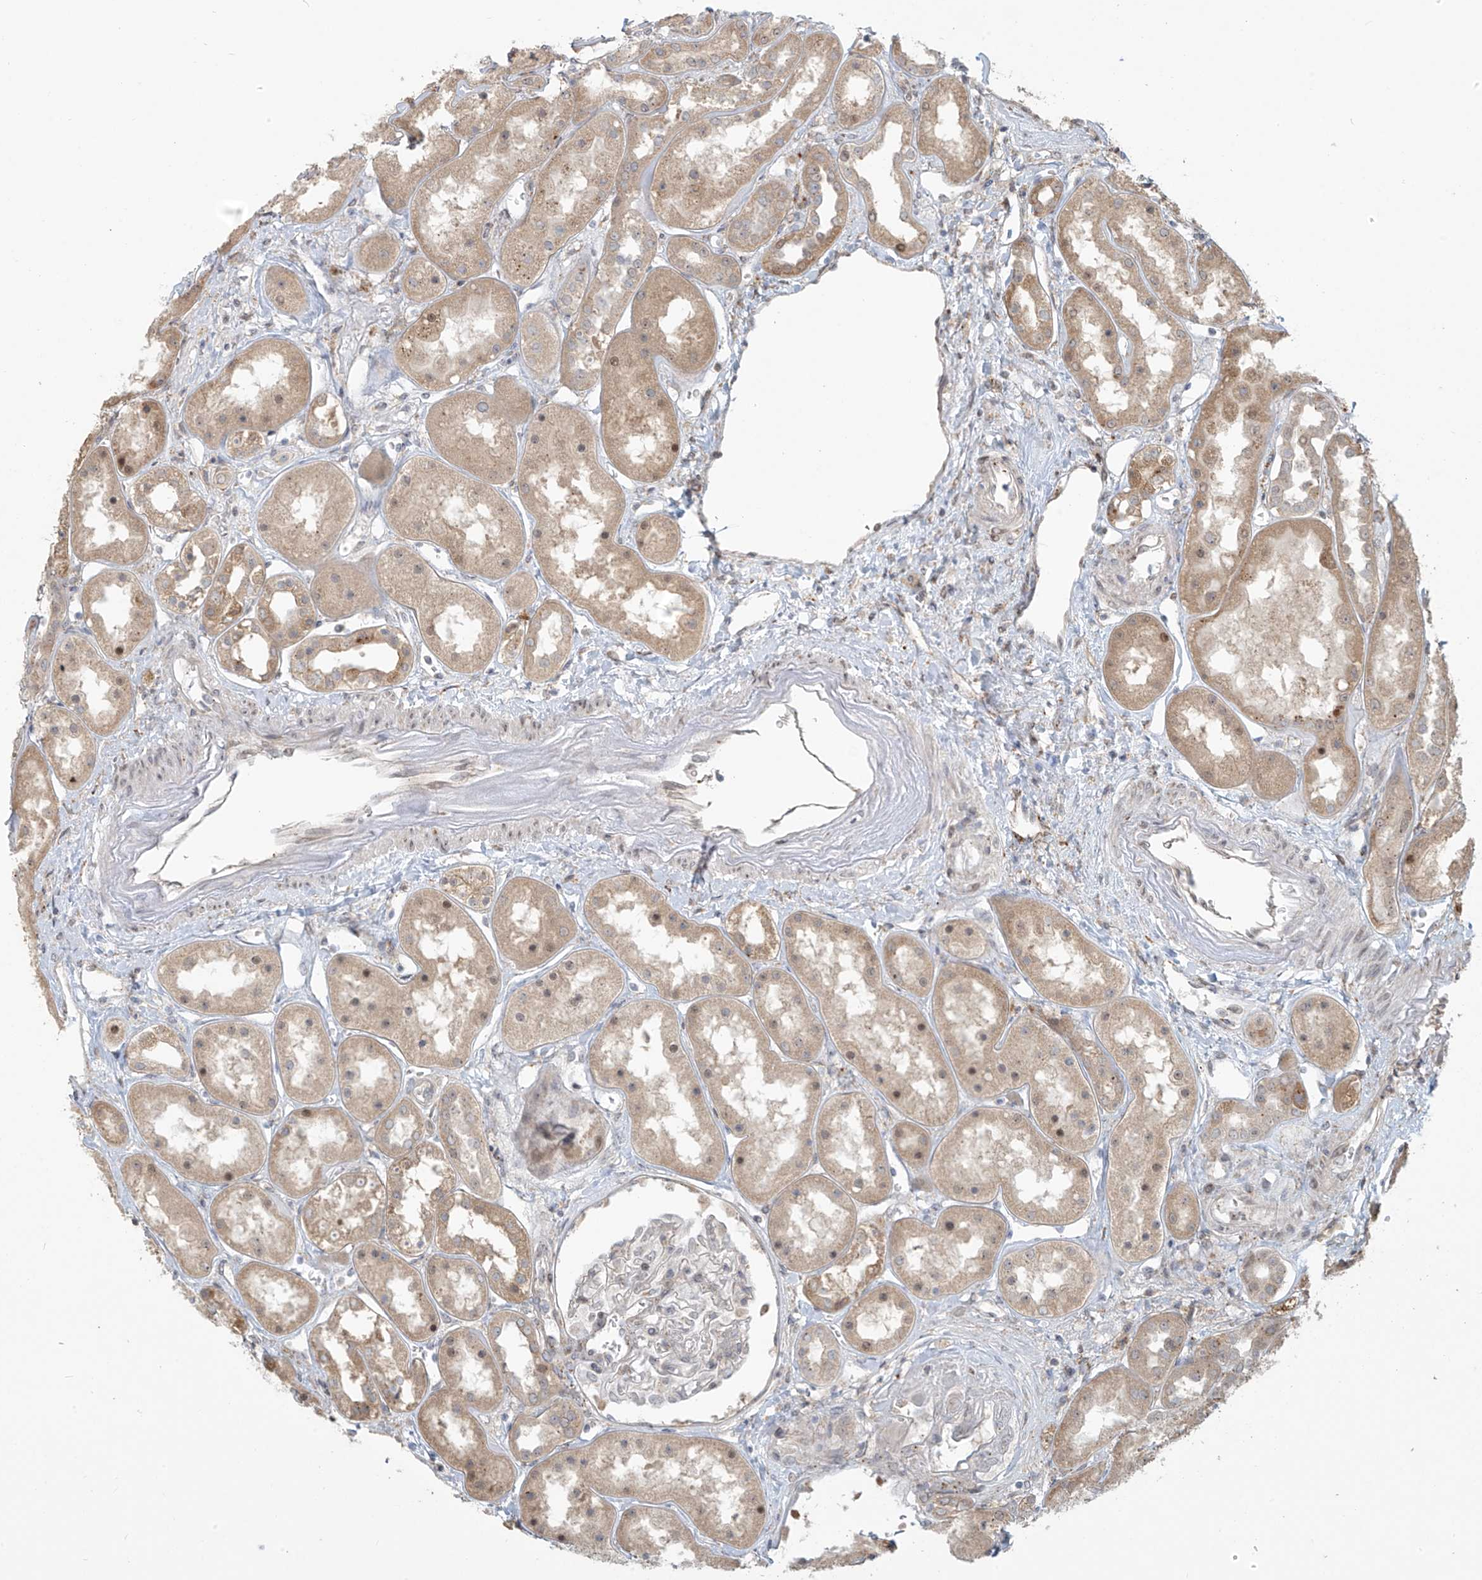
{"staining": {"intensity": "negative", "quantity": "none", "location": "none"}, "tissue": "kidney", "cell_type": "Cells in glomeruli", "image_type": "normal", "snomed": [{"axis": "morphology", "description": "Normal tissue, NOS"}, {"axis": "topography", "description": "Kidney"}], "caption": "The immunohistochemistry histopathology image has no significant positivity in cells in glomeruli of kidney.", "gene": "PLEKHM3", "patient": {"sex": "male", "age": 70}}